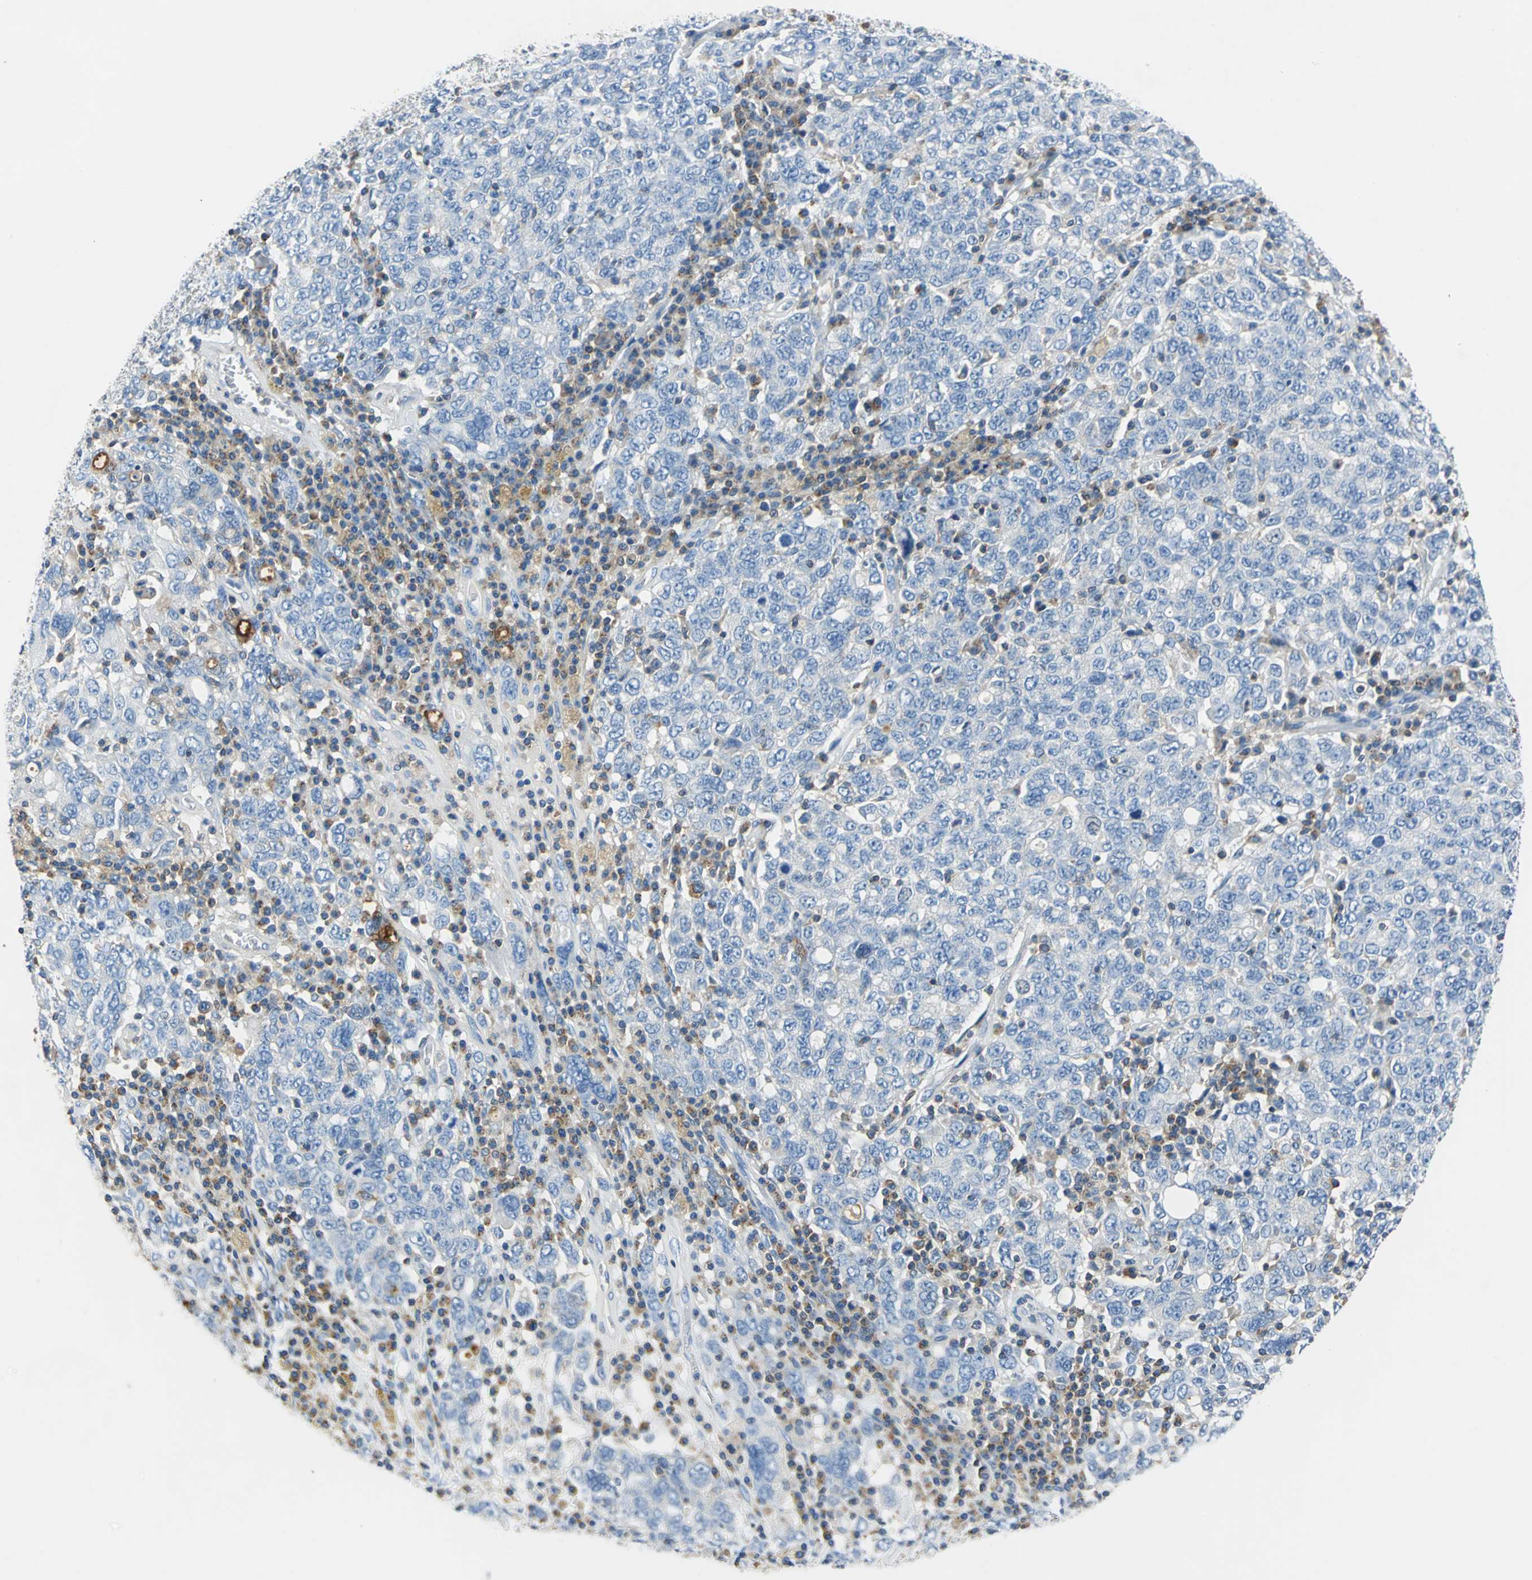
{"staining": {"intensity": "negative", "quantity": "none", "location": "none"}, "tissue": "ovarian cancer", "cell_type": "Tumor cells", "image_type": "cancer", "snomed": [{"axis": "morphology", "description": "Carcinoma, endometroid"}, {"axis": "topography", "description": "Ovary"}], "caption": "There is no significant expression in tumor cells of ovarian endometroid carcinoma.", "gene": "SEPTIN6", "patient": {"sex": "female", "age": 62}}